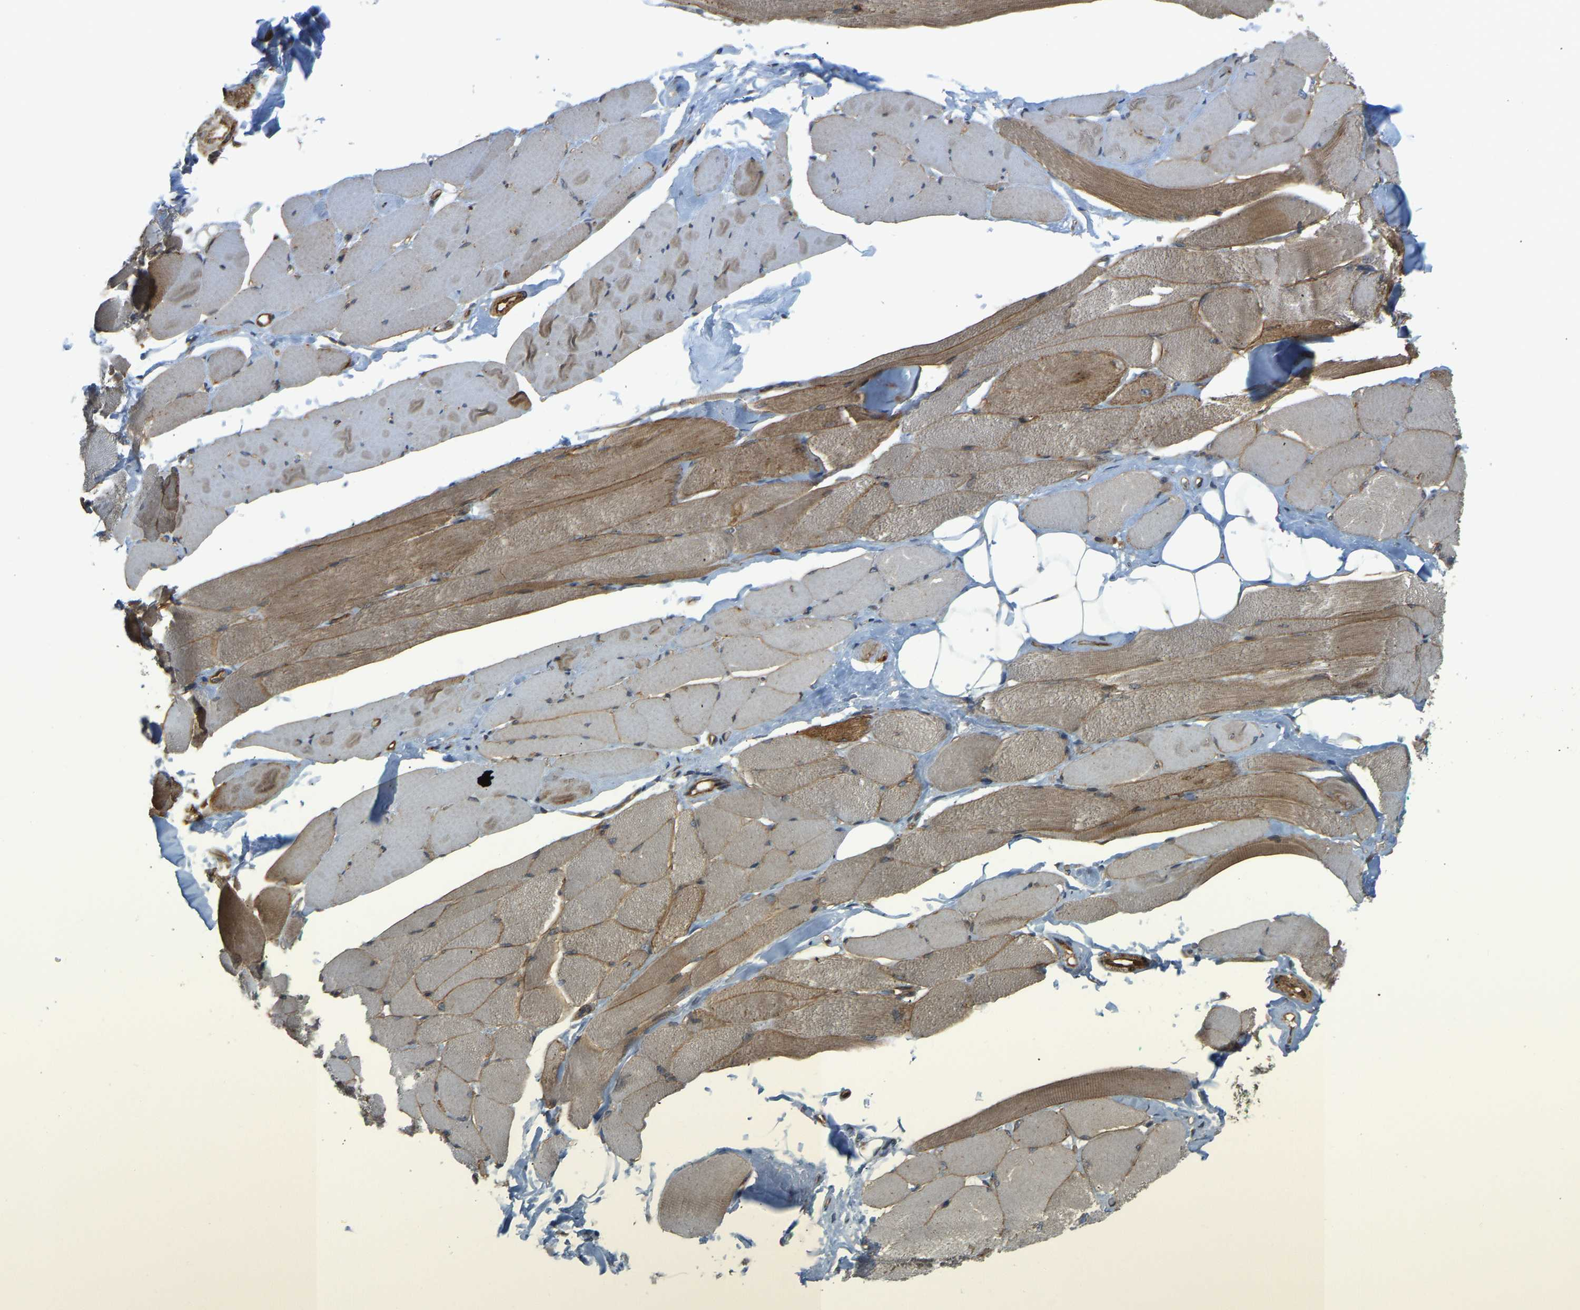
{"staining": {"intensity": "moderate", "quantity": ">75%", "location": "cytoplasmic/membranous"}, "tissue": "skeletal muscle", "cell_type": "Myocytes", "image_type": "normal", "snomed": [{"axis": "morphology", "description": "Normal tissue, NOS"}, {"axis": "topography", "description": "Skeletal muscle"}, {"axis": "topography", "description": "Peripheral nerve tissue"}], "caption": "About >75% of myocytes in normal human skeletal muscle exhibit moderate cytoplasmic/membranous protein staining as visualized by brown immunohistochemical staining.", "gene": "KIAA1671", "patient": {"sex": "female", "age": 84}}